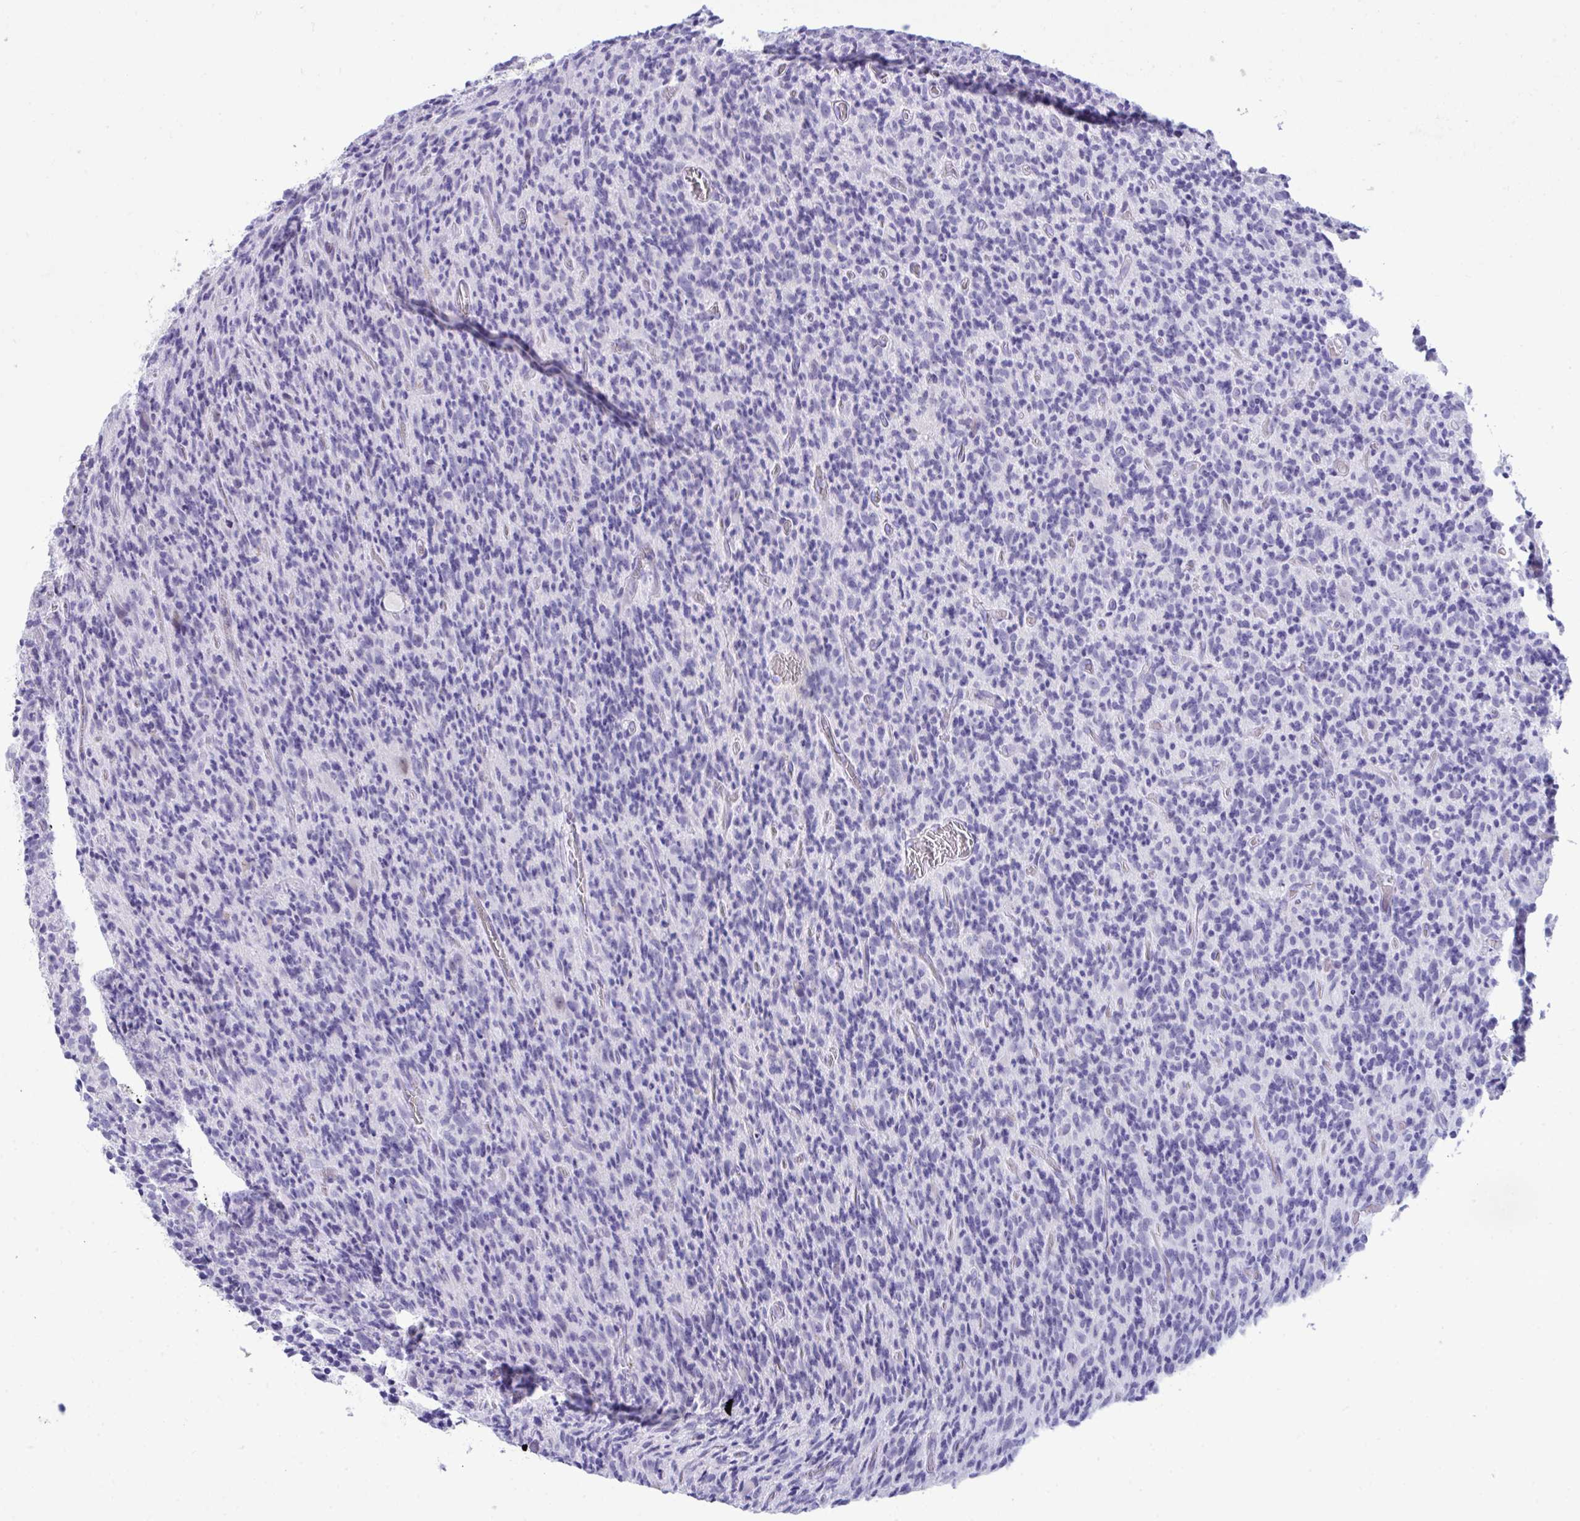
{"staining": {"intensity": "negative", "quantity": "none", "location": "none"}, "tissue": "glioma", "cell_type": "Tumor cells", "image_type": "cancer", "snomed": [{"axis": "morphology", "description": "Glioma, malignant, High grade"}, {"axis": "topography", "description": "Brain"}], "caption": "Tumor cells are negative for protein expression in human malignant high-grade glioma. (DAB IHC visualized using brightfield microscopy, high magnification).", "gene": "PIGZ", "patient": {"sex": "male", "age": 76}}